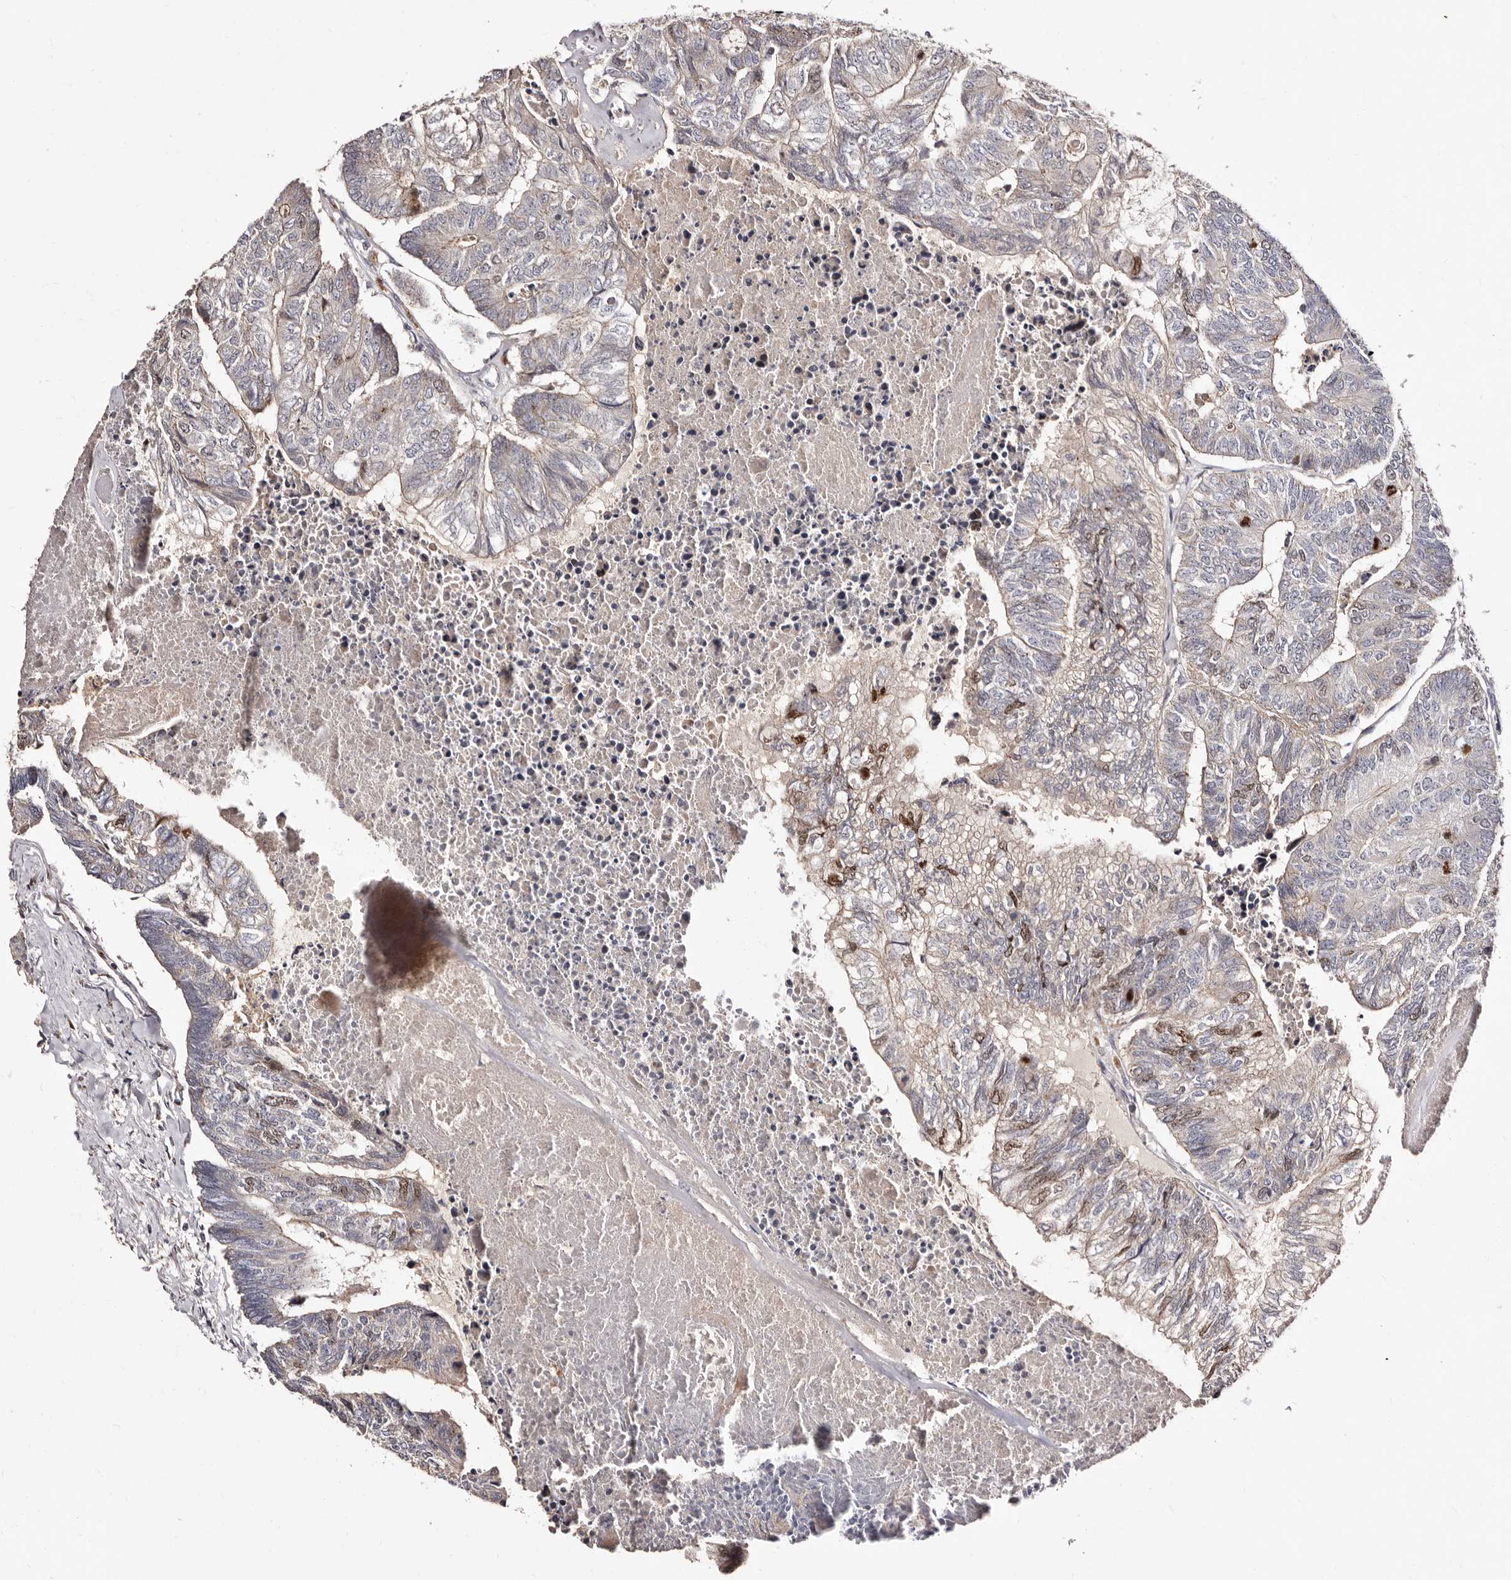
{"staining": {"intensity": "moderate", "quantity": "<25%", "location": "nuclear"}, "tissue": "colorectal cancer", "cell_type": "Tumor cells", "image_type": "cancer", "snomed": [{"axis": "morphology", "description": "Adenocarcinoma, NOS"}, {"axis": "topography", "description": "Colon"}], "caption": "IHC of human adenocarcinoma (colorectal) reveals low levels of moderate nuclear expression in approximately <25% of tumor cells. (DAB = brown stain, brightfield microscopy at high magnification).", "gene": "CDCA8", "patient": {"sex": "female", "age": 67}}